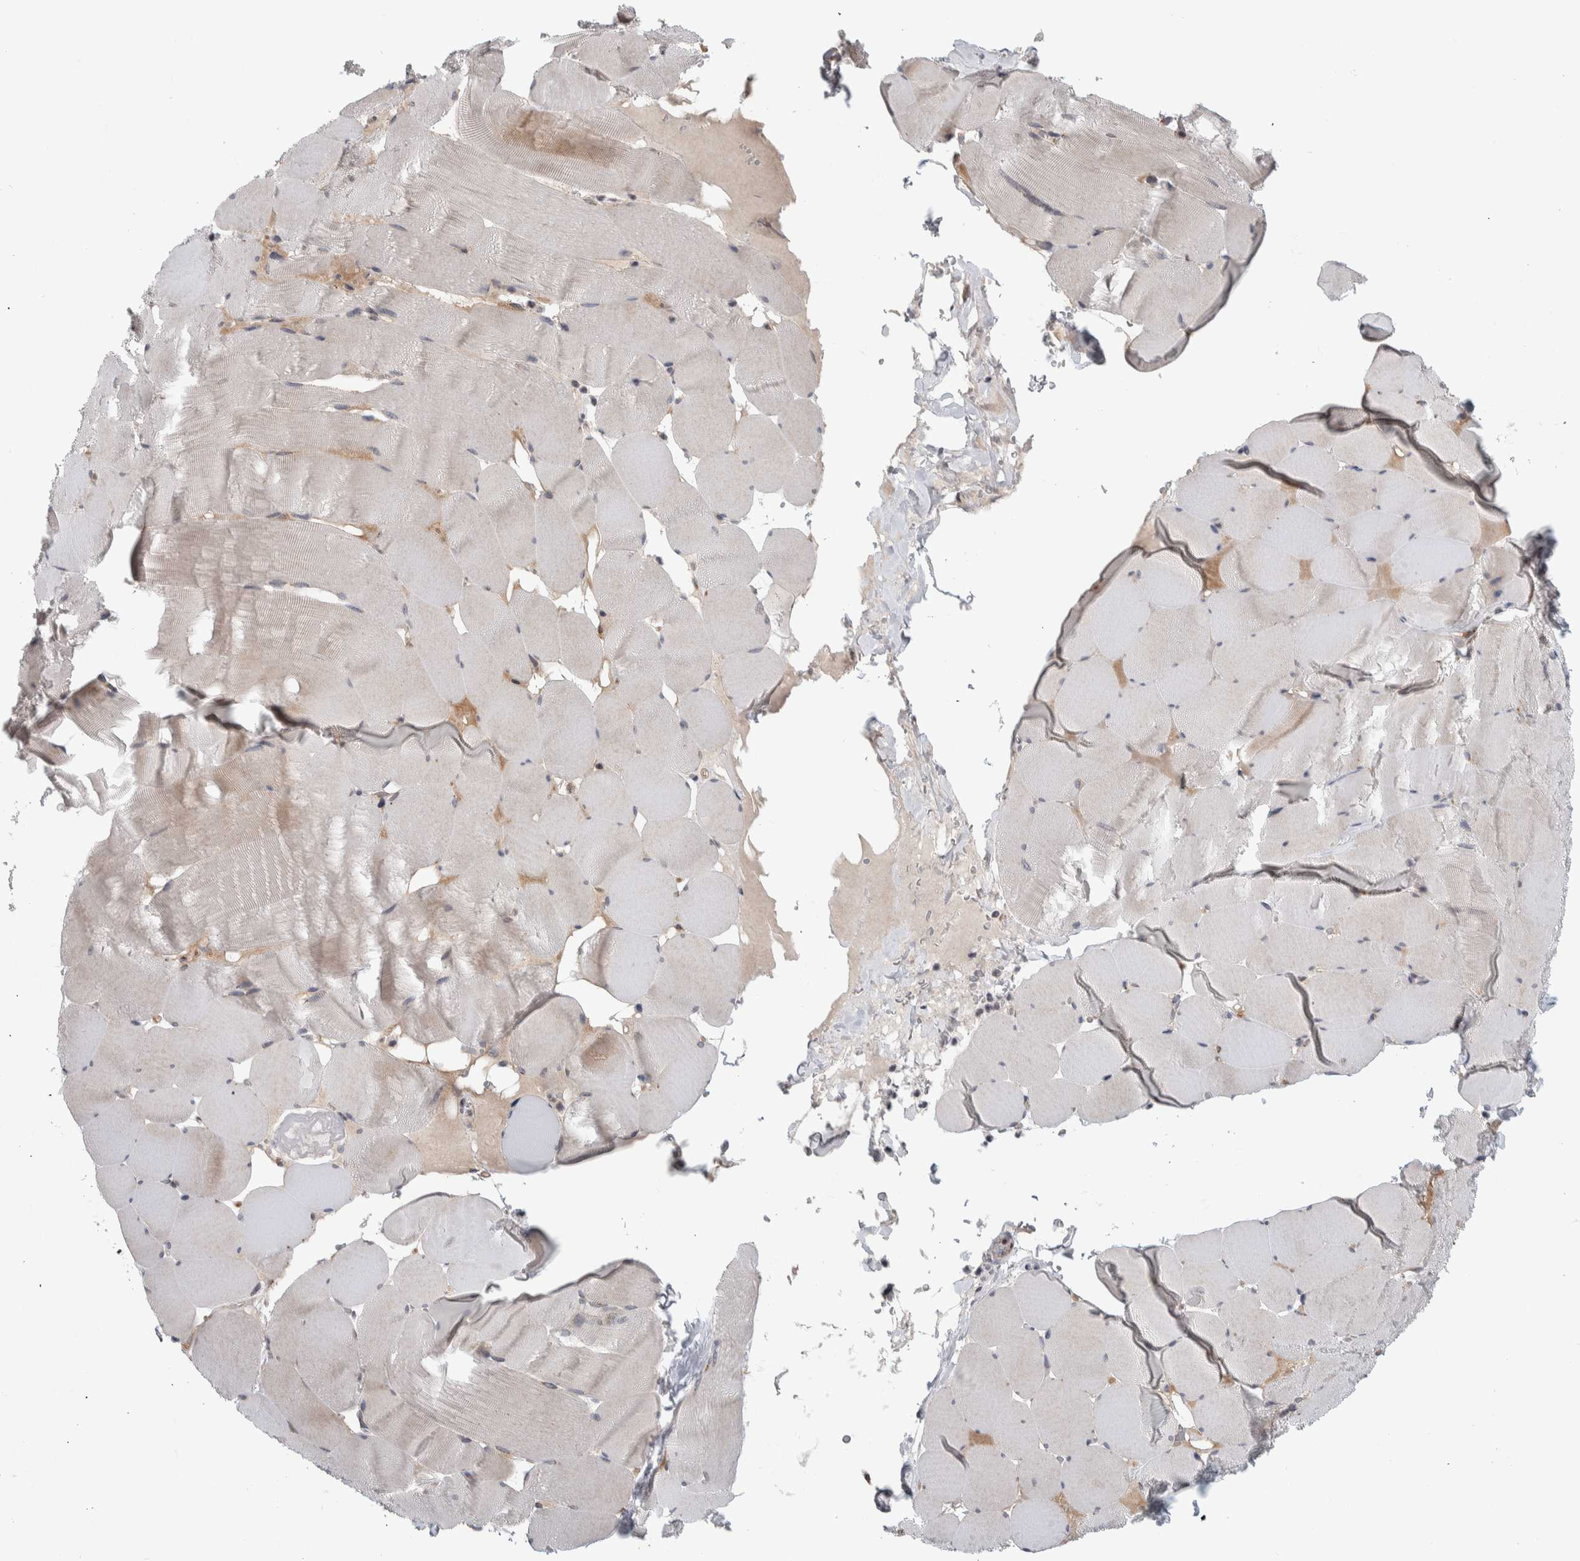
{"staining": {"intensity": "weak", "quantity": "<25%", "location": "cytoplasmic/membranous"}, "tissue": "skeletal muscle", "cell_type": "Myocytes", "image_type": "normal", "snomed": [{"axis": "morphology", "description": "Normal tissue, NOS"}, {"axis": "topography", "description": "Skeletal muscle"}], "caption": "This is an immunohistochemistry (IHC) photomicrograph of unremarkable human skeletal muscle. There is no expression in myocytes.", "gene": "MSL1", "patient": {"sex": "male", "age": 62}}